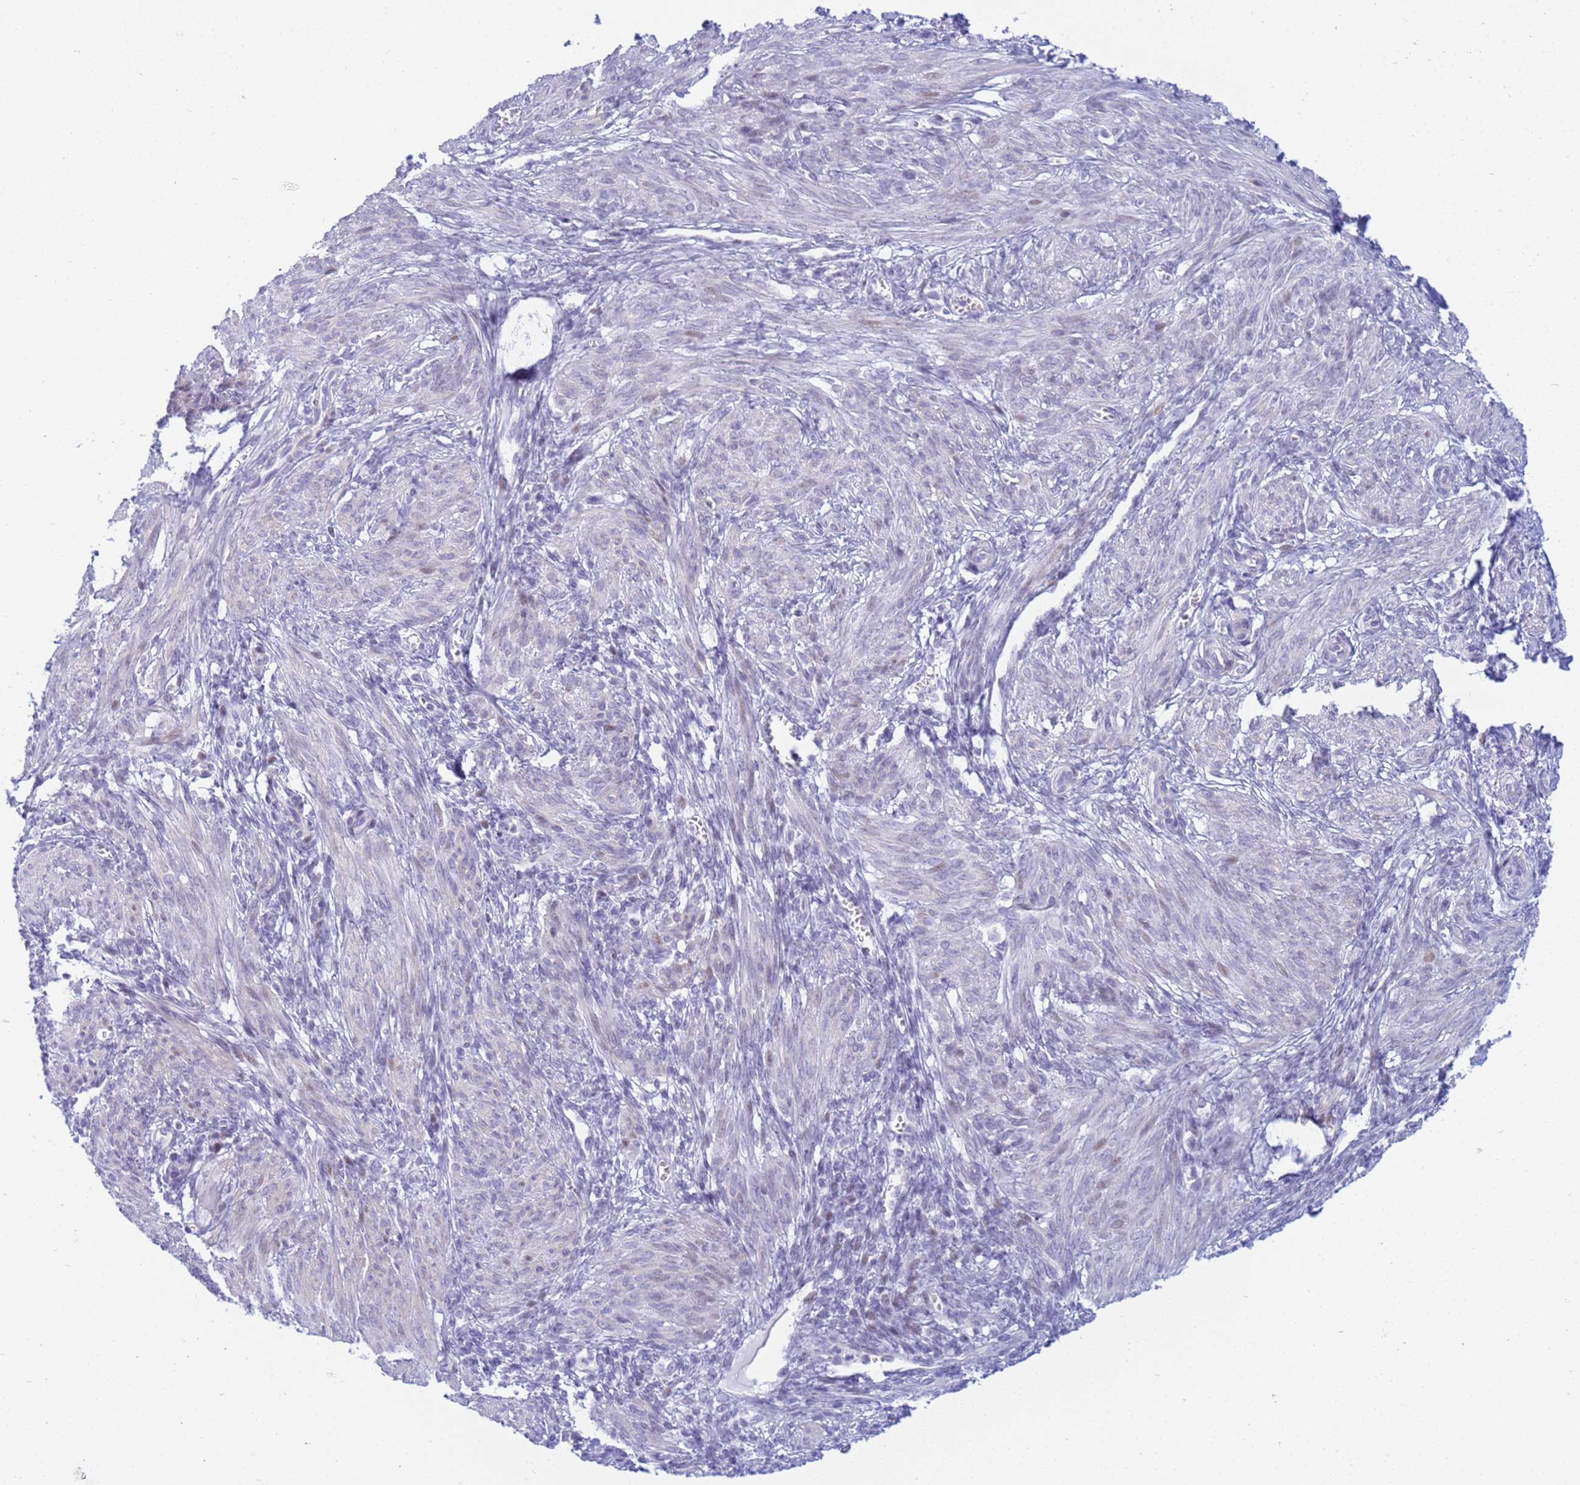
{"staining": {"intensity": "negative", "quantity": "none", "location": "none"}, "tissue": "smooth muscle", "cell_type": "Smooth muscle cells", "image_type": "normal", "snomed": [{"axis": "morphology", "description": "Normal tissue, NOS"}, {"axis": "topography", "description": "Smooth muscle"}], "caption": "The immunohistochemistry (IHC) histopathology image has no significant positivity in smooth muscle cells of smooth muscle.", "gene": "SNX20", "patient": {"sex": "female", "age": 39}}